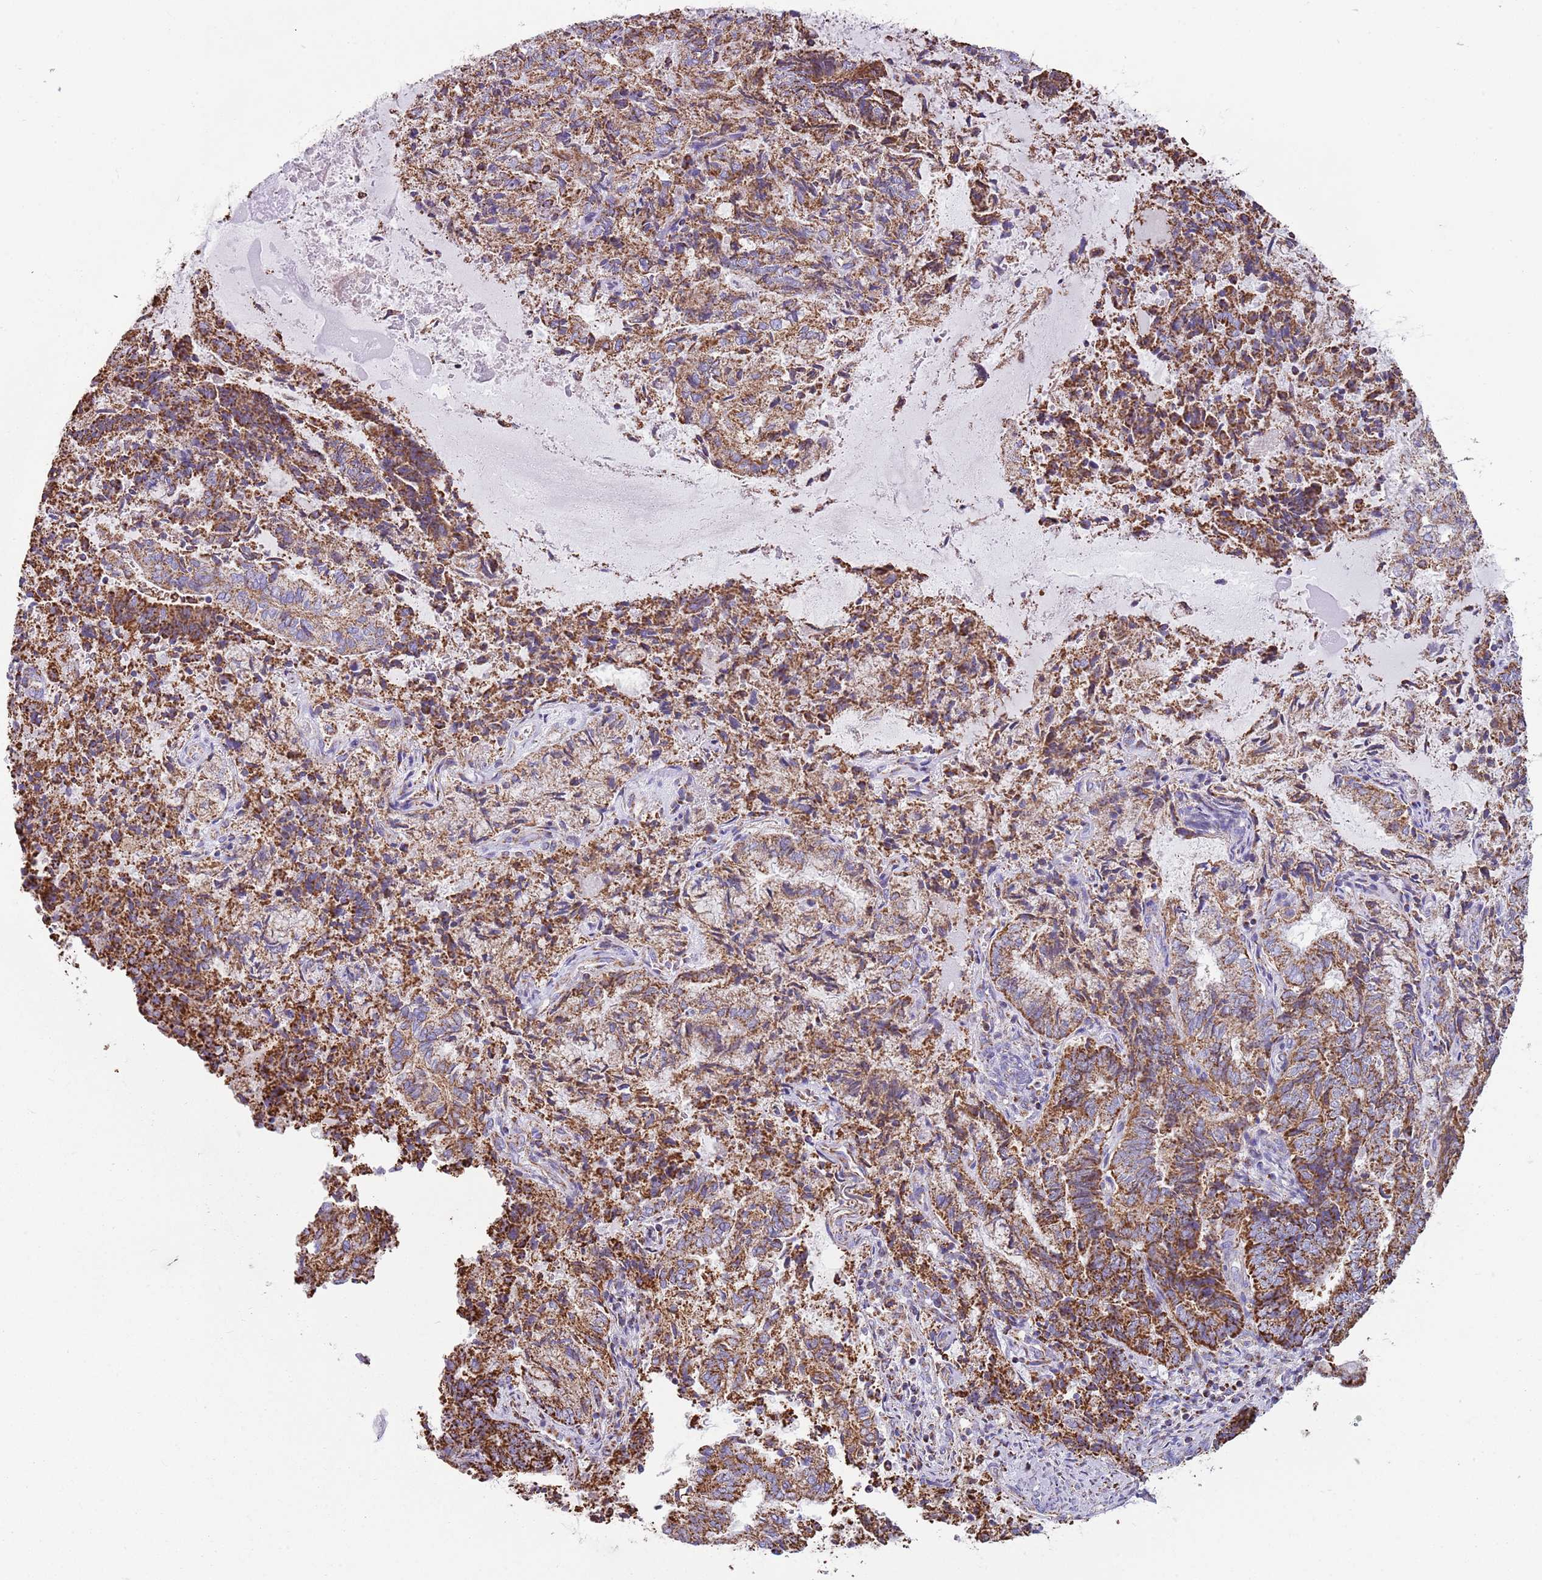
{"staining": {"intensity": "strong", "quantity": ">75%", "location": "cytoplasmic/membranous"}, "tissue": "endometrial cancer", "cell_type": "Tumor cells", "image_type": "cancer", "snomed": [{"axis": "morphology", "description": "Adenocarcinoma, NOS"}, {"axis": "topography", "description": "Endometrium"}], "caption": "Immunohistochemistry (IHC) image of endometrial cancer (adenocarcinoma) stained for a protein (brown), which demonstrates high levels of strong cytoplasmic/membranous positivity in about >75% of tumor cells.", "gene": "TTLL1", "patient": {"sex": "female", "age": 80}}